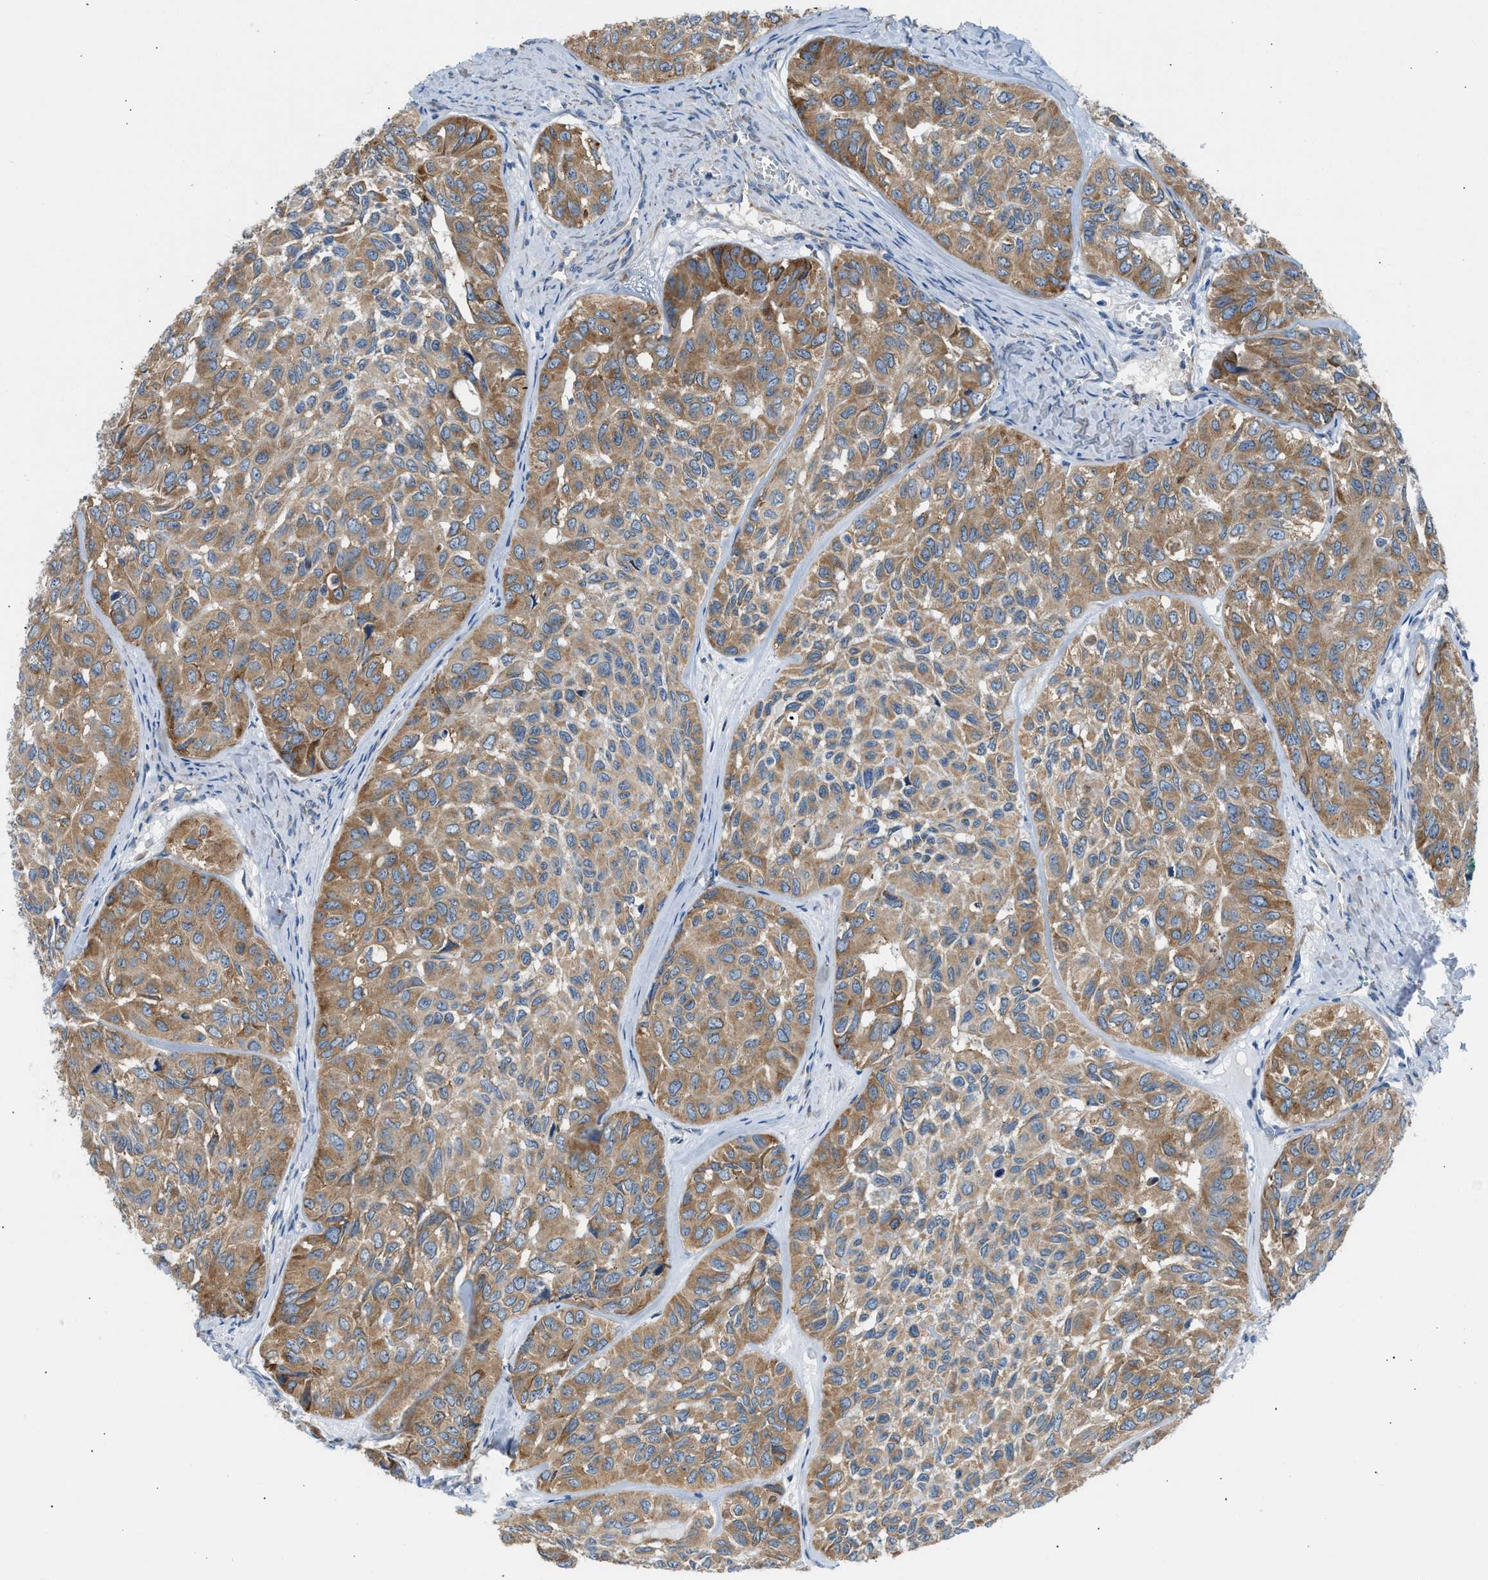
{"staining": {"intensity": "moderate", "quantity": ">75%", "location": "cytoplasmic/membranous"}, "tissue": "head and neck cancer", "cell_type": "Tumor cells", "image_type": "cancer", "snomed": [{"axis": "morphology", "description": "Adenocarcinoma, NOS"}, {"axis": "topography", "description": "Salivary gland, NOS"}, {"axis": "topography", "description": "Head-Neck"}], "caption": "DAB (3,3'-diaminobenzidine) immunohistochemical staining of human adenocarcinoma (head and neck) displays moderate cytoplasmic/membranous protein positivity in approximately >75% of tumor cells.", "gene": "BNC2", "patient": {"sex": "female", "age": 76}}